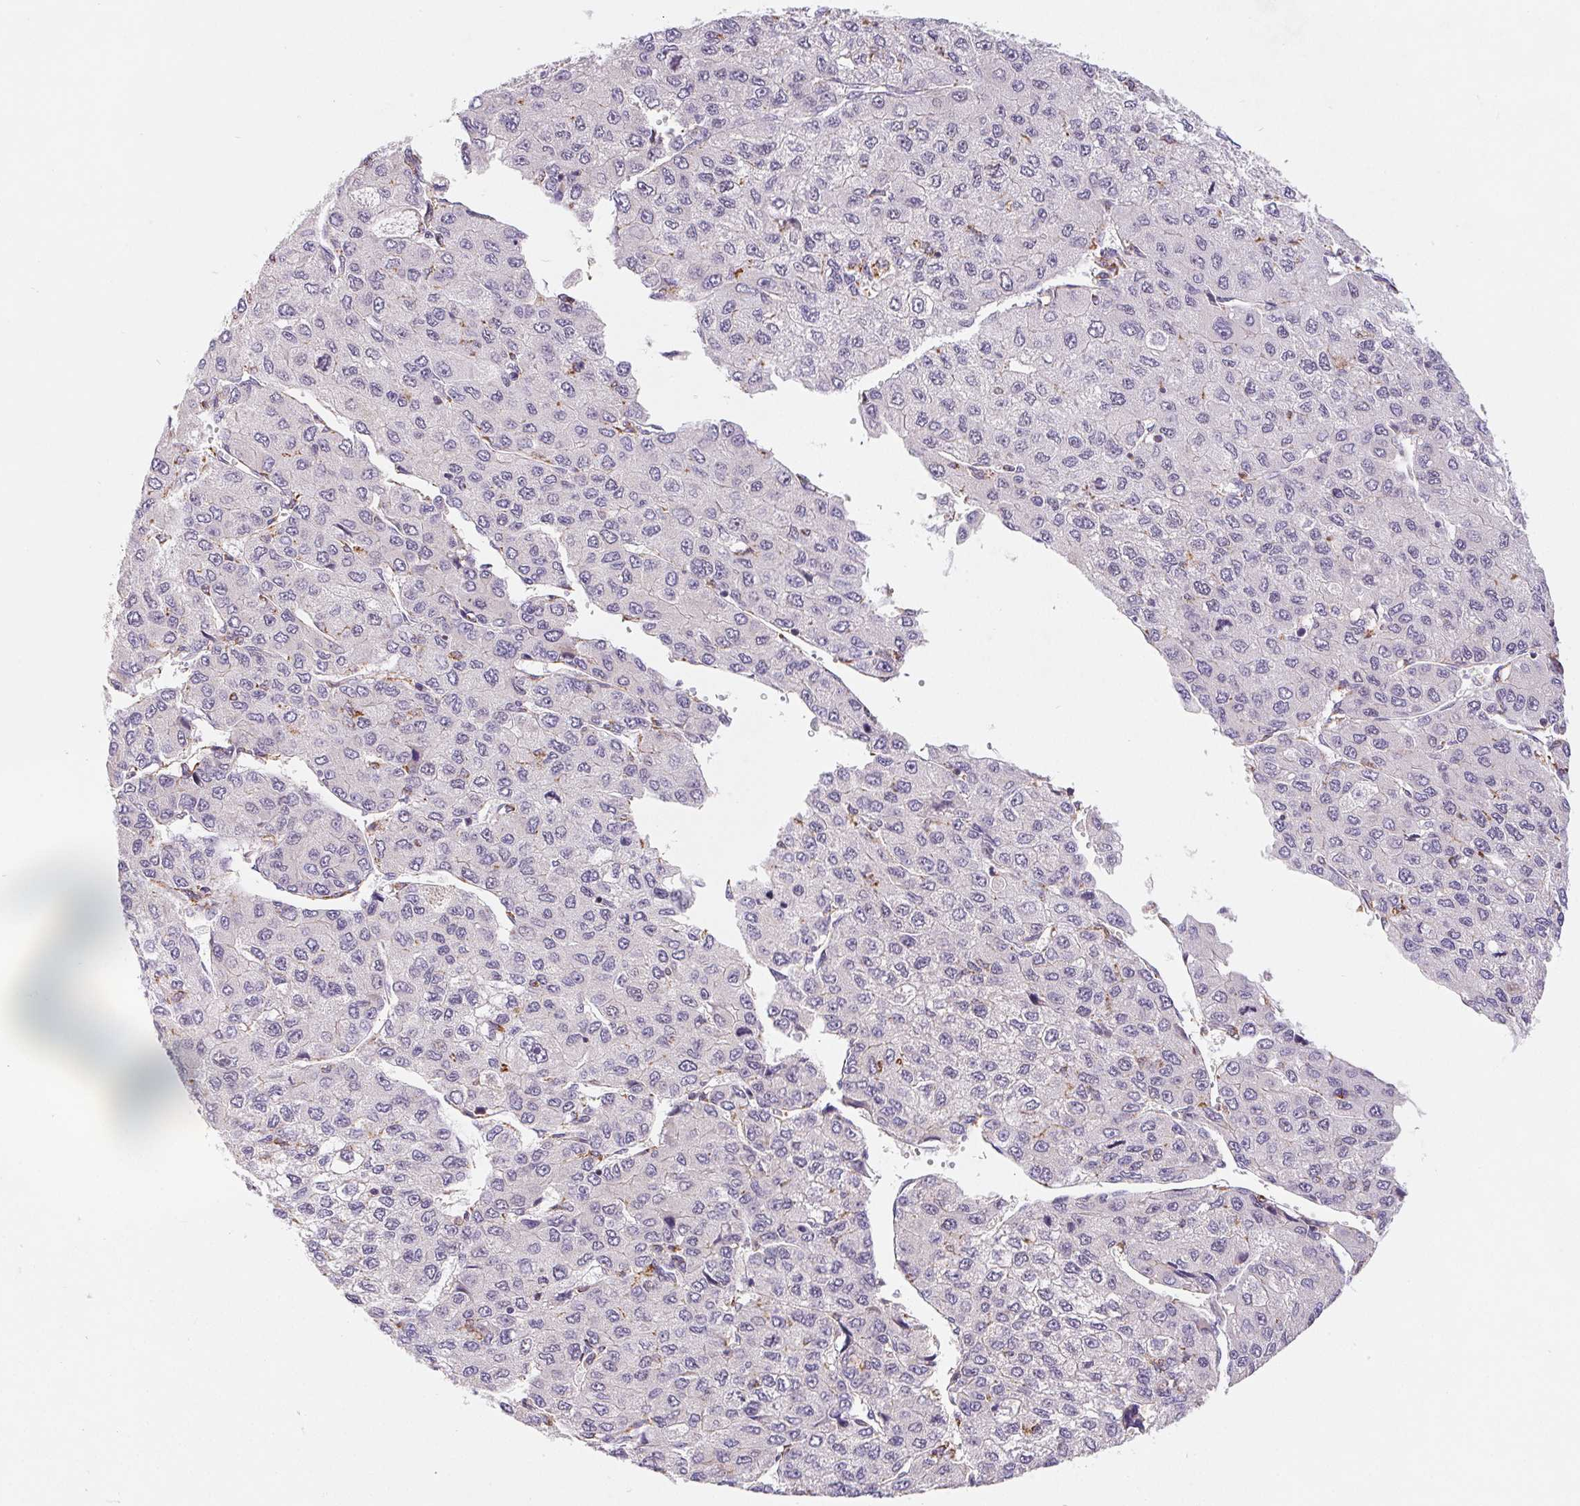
{"staining": {"intensity": "negative", "quantity": "none", "location": "none"}, "tissue": "liver cancer", "cell_type": "Tumor cells", "image_type": "cancer", "snomed": [{"axis": "morphology", "description": "Carcinoma, Hepatocellular, NOS"}, {"axis": "topography", "description": "Liver"}], "caption": "This image is of liver cancer stained with IHC to label a protein in brown with the nuclei are counter-stained blue. There is no expression in tumor cells.", "gene": "EMC6", "patient": {"sex": "female", "age": 66}}